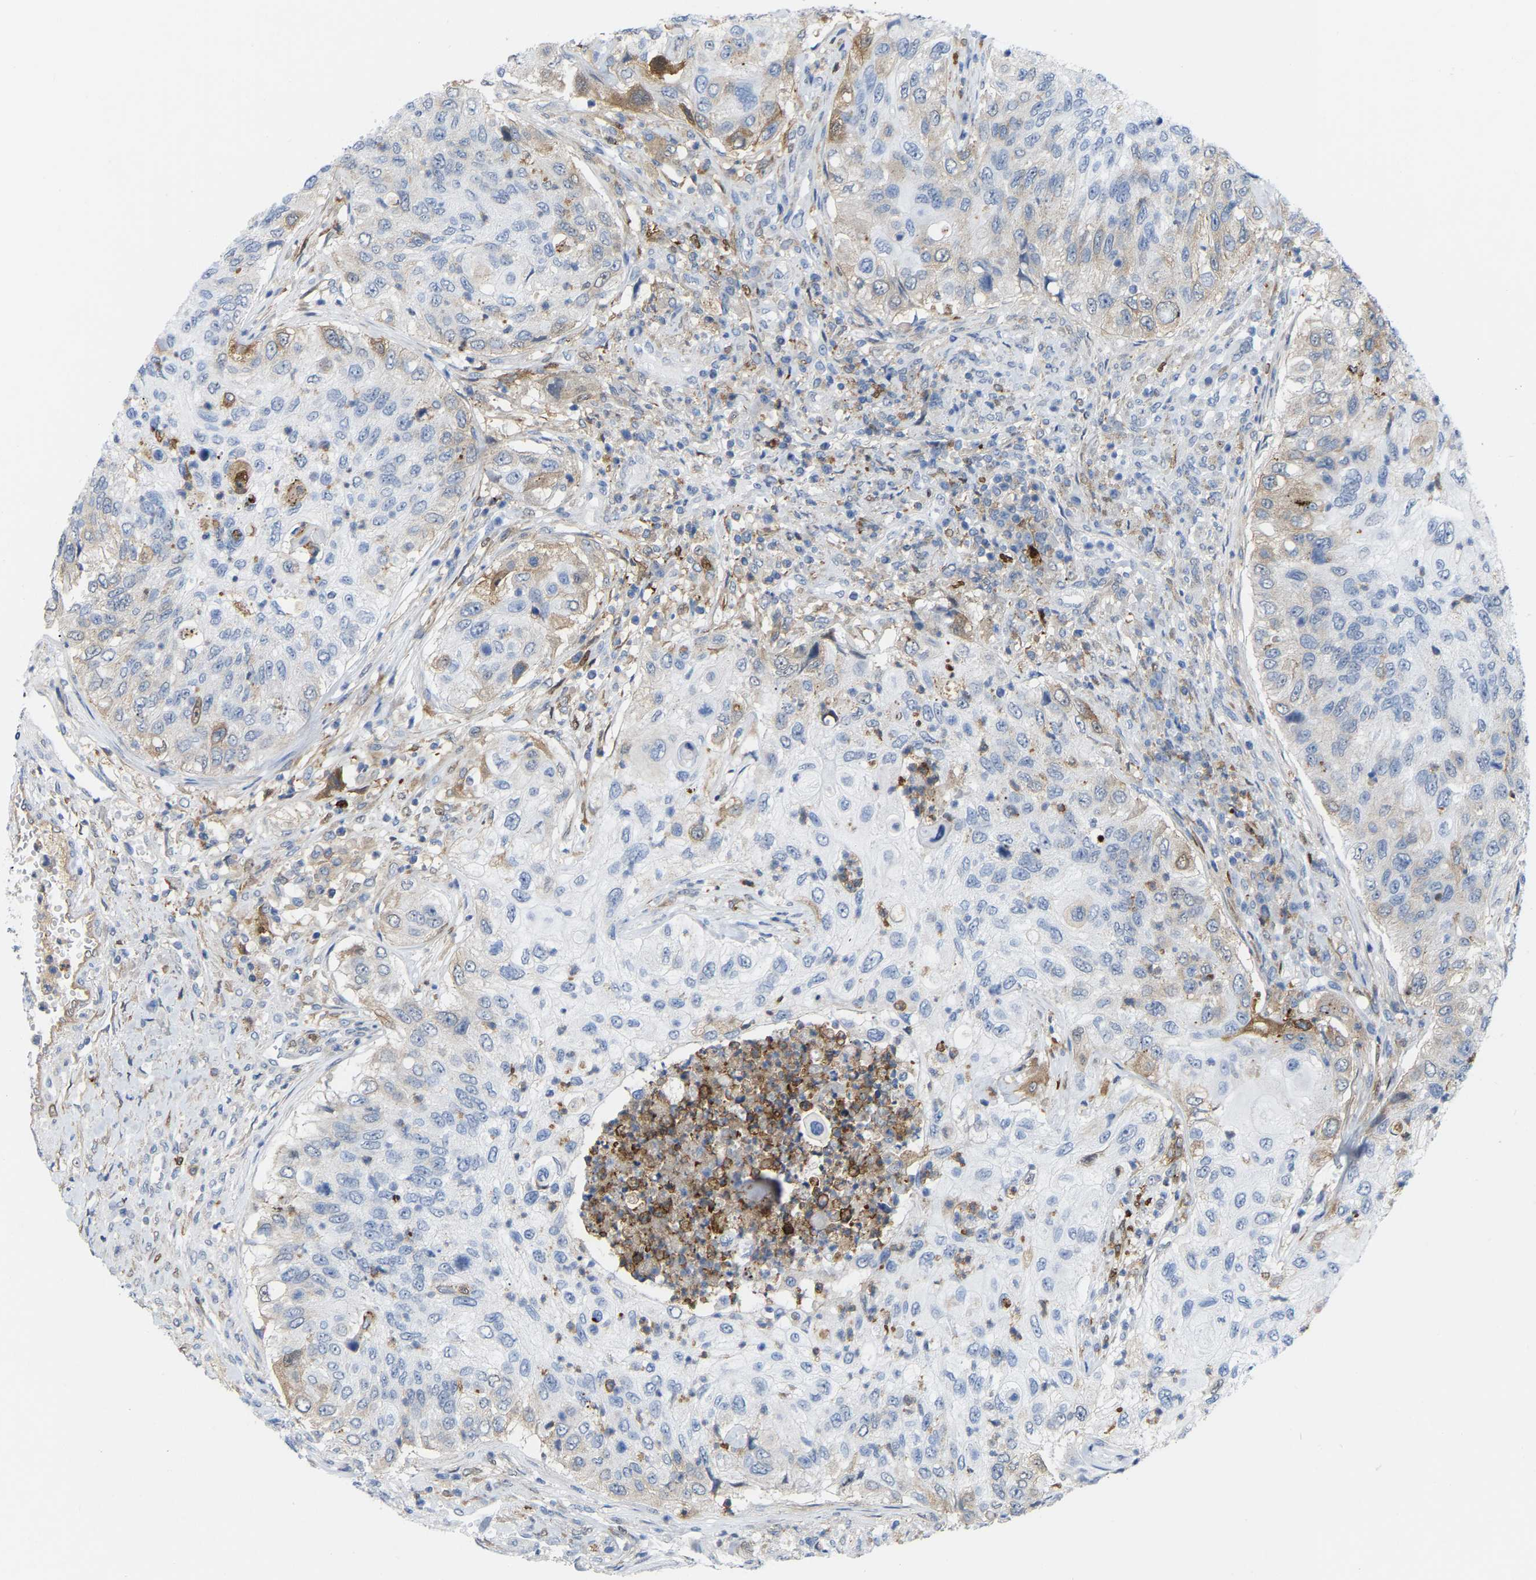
{"staining": {"intensity": "weak", "quantity": "<25%", "location": "cytoplasmic/membranous"}, "tissue": "urothelial cancer", "cell_type": "Tumor cells", "image_type": "cancer", "snomed": [{"axis": "morphology", "description": "Urothelial carcinoma, High grade"}, {"axis": "topography", "description": "Urinary bladder"}], "caption": "A high-resolution micrograph shows IHC staining of urothelial cancer, which displays no significant expression in tumor cells. (Brightfield microscopy of DAB IHC at high magnification).", "gene": "ABTB2", "patient": {"sex": "female", "age": 60}}